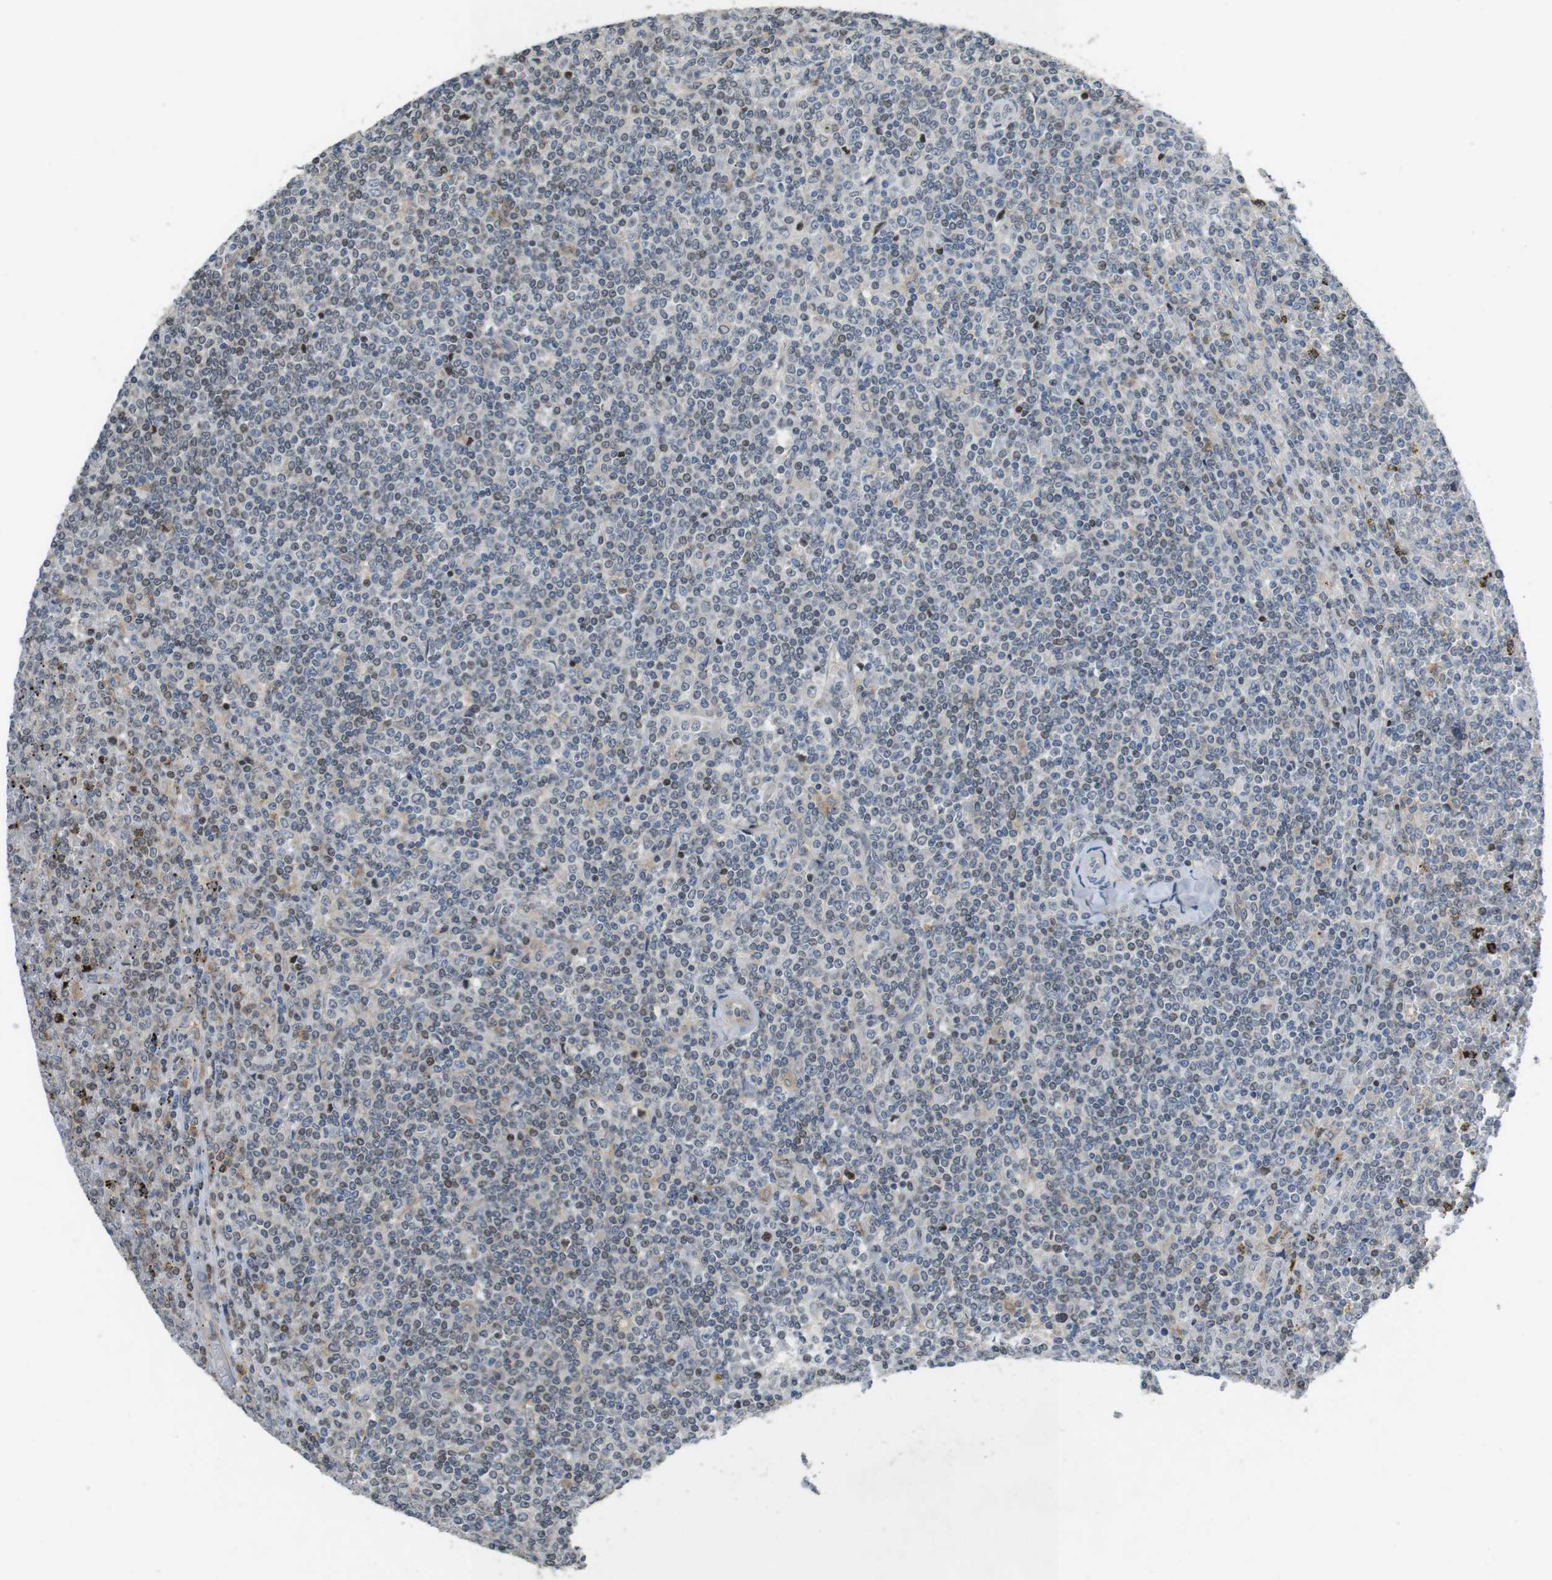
{"staining": {"intensity": "negative", "quantity": "none", "location": "none"}, "tissue": "lymphoma", "cell_type": "Tumor cells", "image_type": "cancer", "snomed": [{"axis": "morphology", "description": "Malignant lymphoma, non-Hodgkin's type, Low grade"}, {"axis": "topography", "description": "Spleen"}], "caption": "The immunohistochemistry photomicrograph has no significant expression in tumor cells of low-grade malignant lymphoma, non-Hodgkin's type tissue. Nuclei are stained in blue.", "gene": "PCDH10", "patient": {"sex": "female", "age": 19}}